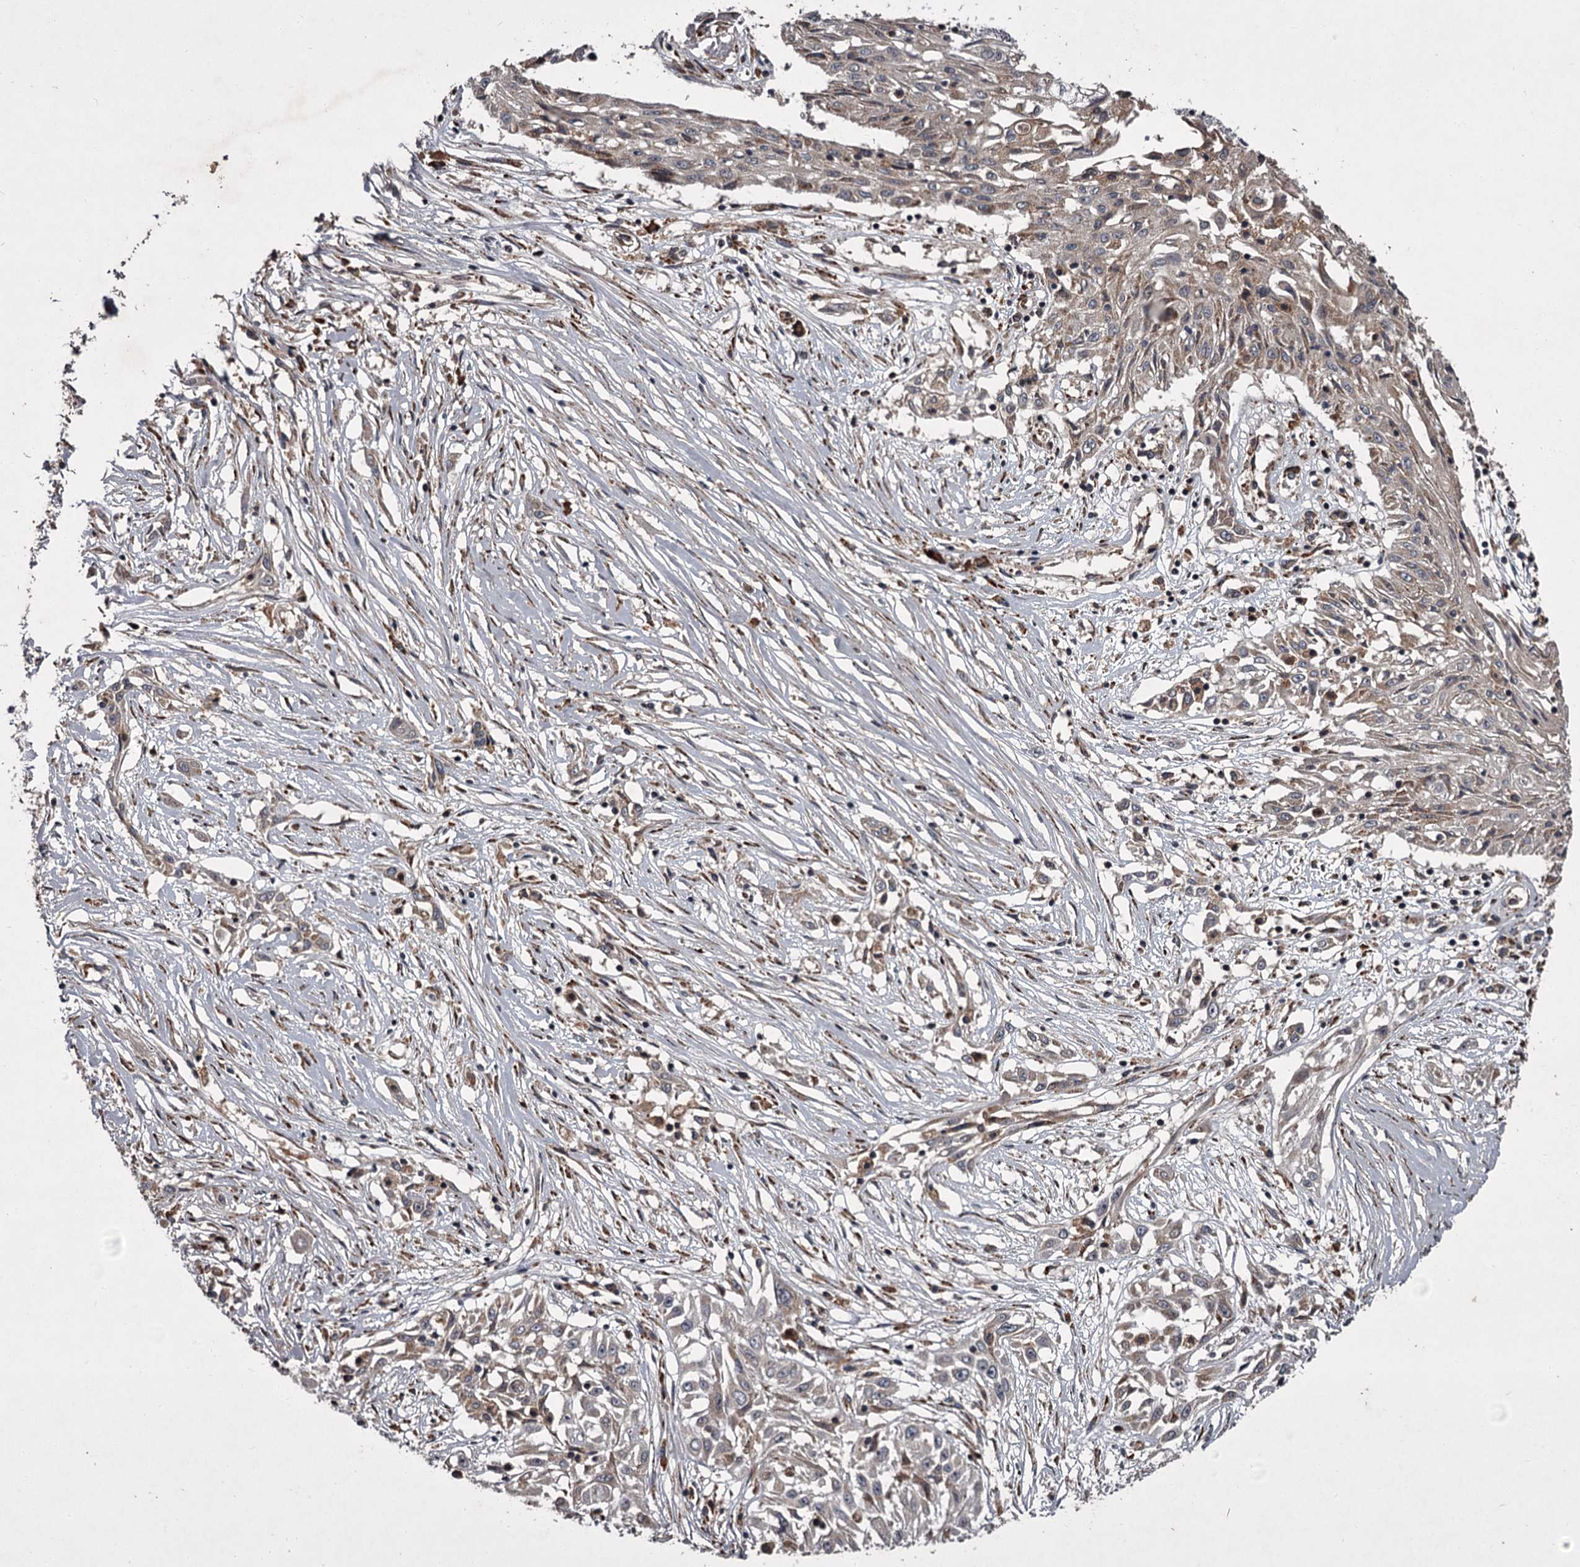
{"staining": {"intensity": "weak", "quantity": "<25%", "location": "cytoplasmic/membranous"}, "tissue": "skin cancer", "cell_type": "Tumor cells", "image_type": "cancer", "snomed": [{"axis": "morphology", "description": "Squamous cell carcinoma, NOS"}, {"axis": "morphology", "description": "Squamous cell carcinoma, metastatic, NOS"}, {"axis": "topography", "description": "Skin"}, {"axis": "topography", "description": "Lymph node"}], "caption": "An immunohistochemistry histopathology image of squamous cell carcinoma (skin) is shown. There is no staining in tumor cells of squamous cell carcinoma (skin).", "gene": "UNC93B1", "patient": {"sex": "male", "age": 75}}